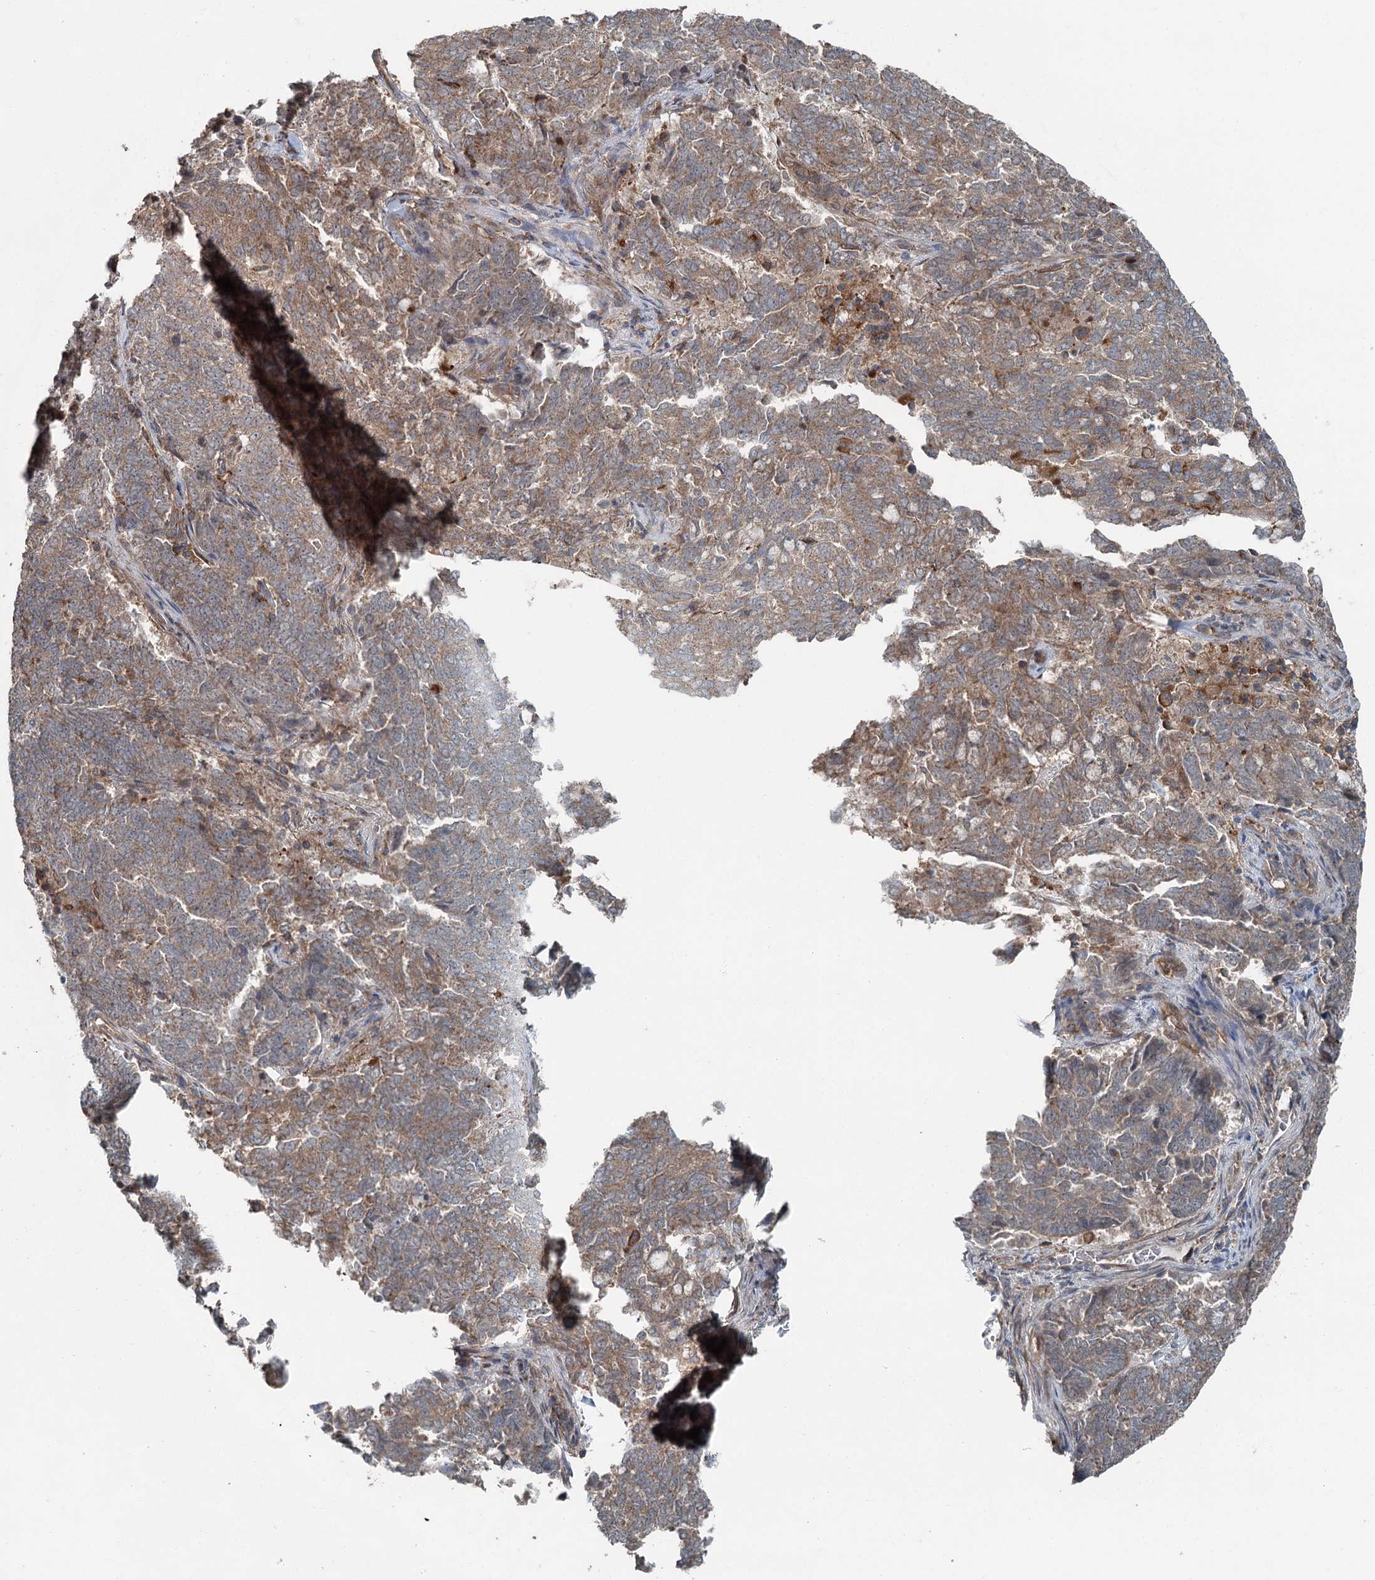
{"staining": {"intensity": "moderate", "quantity": ">75%", "location": "cytoplasmic/membranous"}, "tissue": "endometrial cancer", "cell_type": "Tumor cells", "image_type": "cancer", "snomed": [{"axis": "morphology", "description": "Adenocarcinoma, NOS"}, {"axis": "topography", "description": "Endometrium"}], "caption": "Endometrial adenocarcinoma stained for a protein reveals moderate cytoplasmic/membranous positivity in tumor cells.", "gene": "SKIC3", "patient": {"sex": "female", "age": 80}}